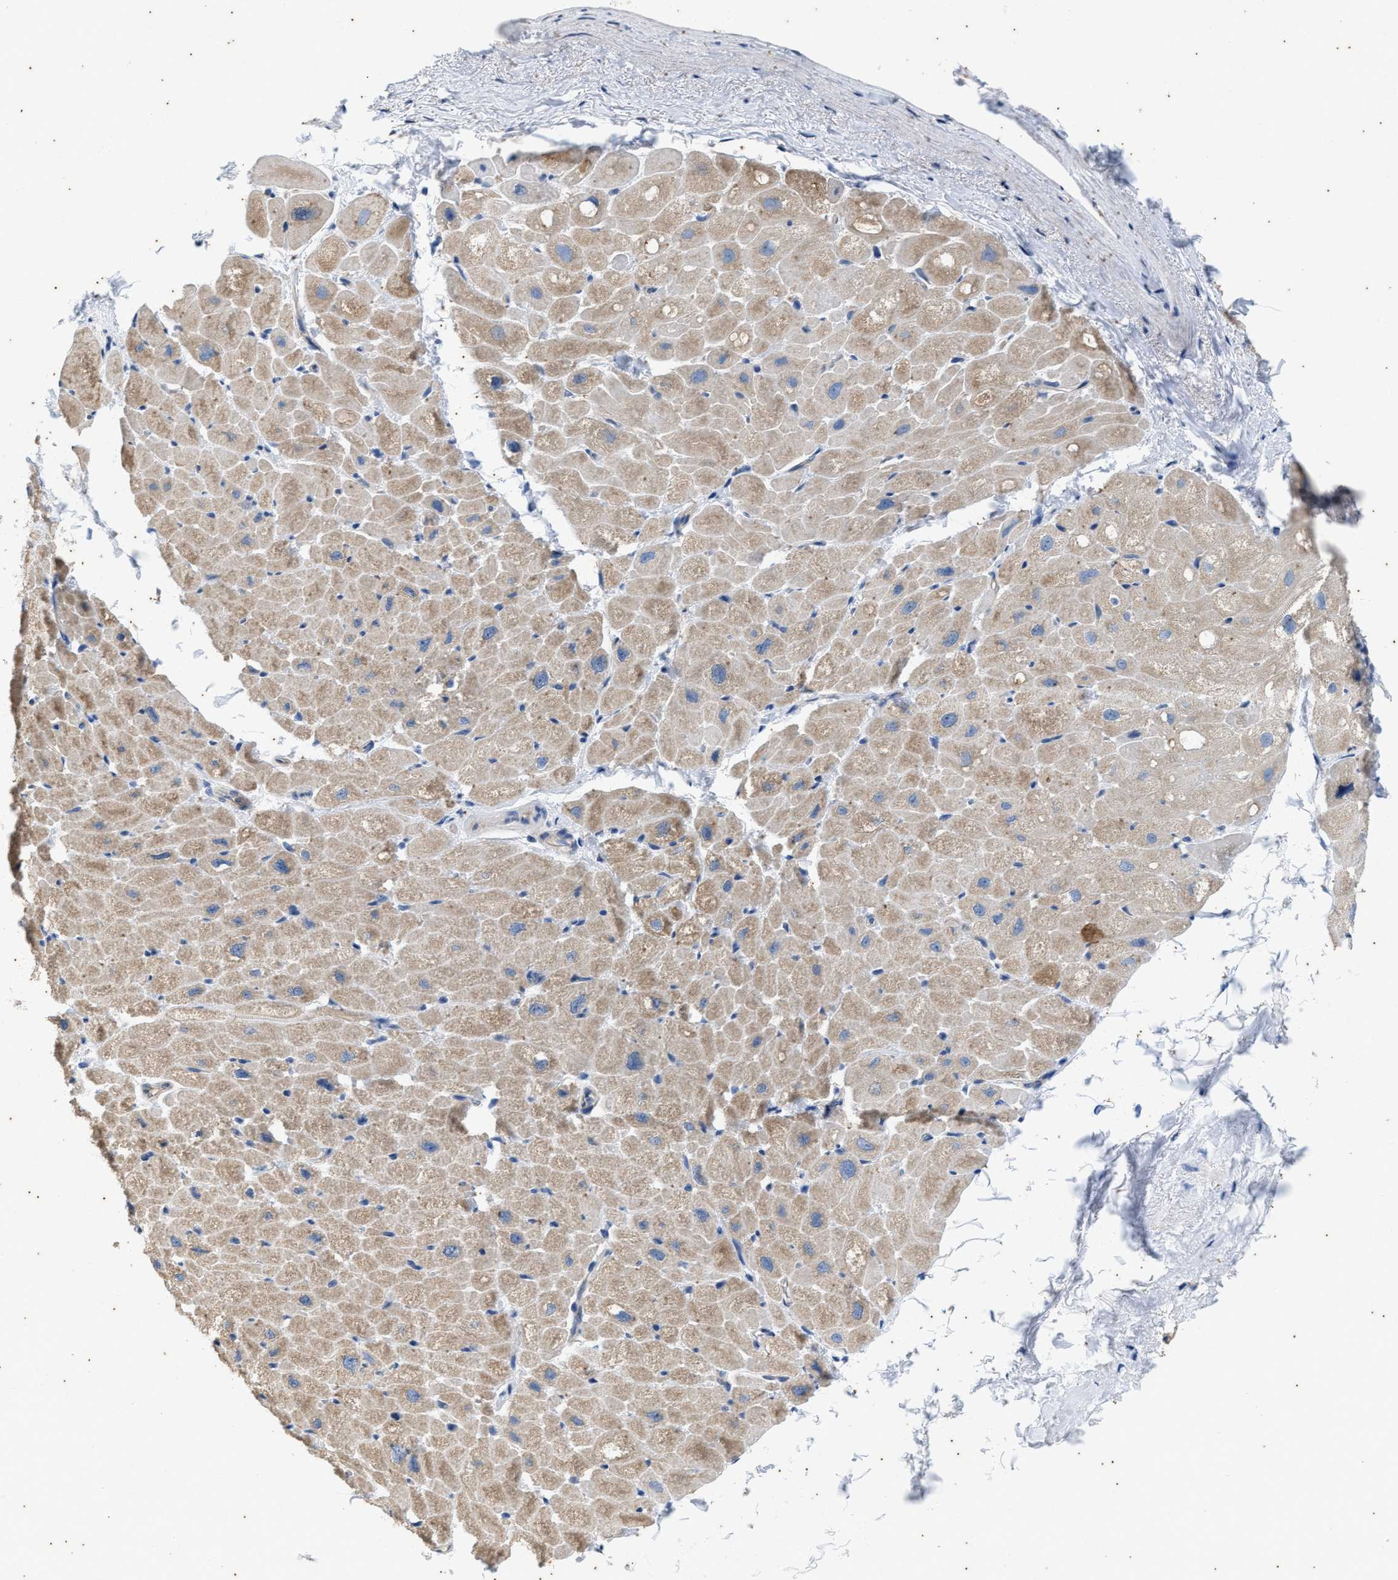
{"staining": {"intensity": "weak", "quantity": "25%-75%", "location": "cytoplasmic/membranous"}, "tissue": "heart muscle", "cell_type": "Cardiomyocytes", "image_type": "normal", "snomed": [{"axis": "morphology", "description": "Normal tissue, NOS"}, {"axis": "topography", "description": "Heart"}], "caption": "Cardiomyocytes show low levels of weak cytoplasmic/membranous staining in about 25%-75% of cells in unremarkable human heart muscle. (Stains: DAB in brown, nuclei in blue, Microscopy: brightfield microscopy at high magnification).", "gene": "COX19", "patient": {"sex": "male", "age": 49}}